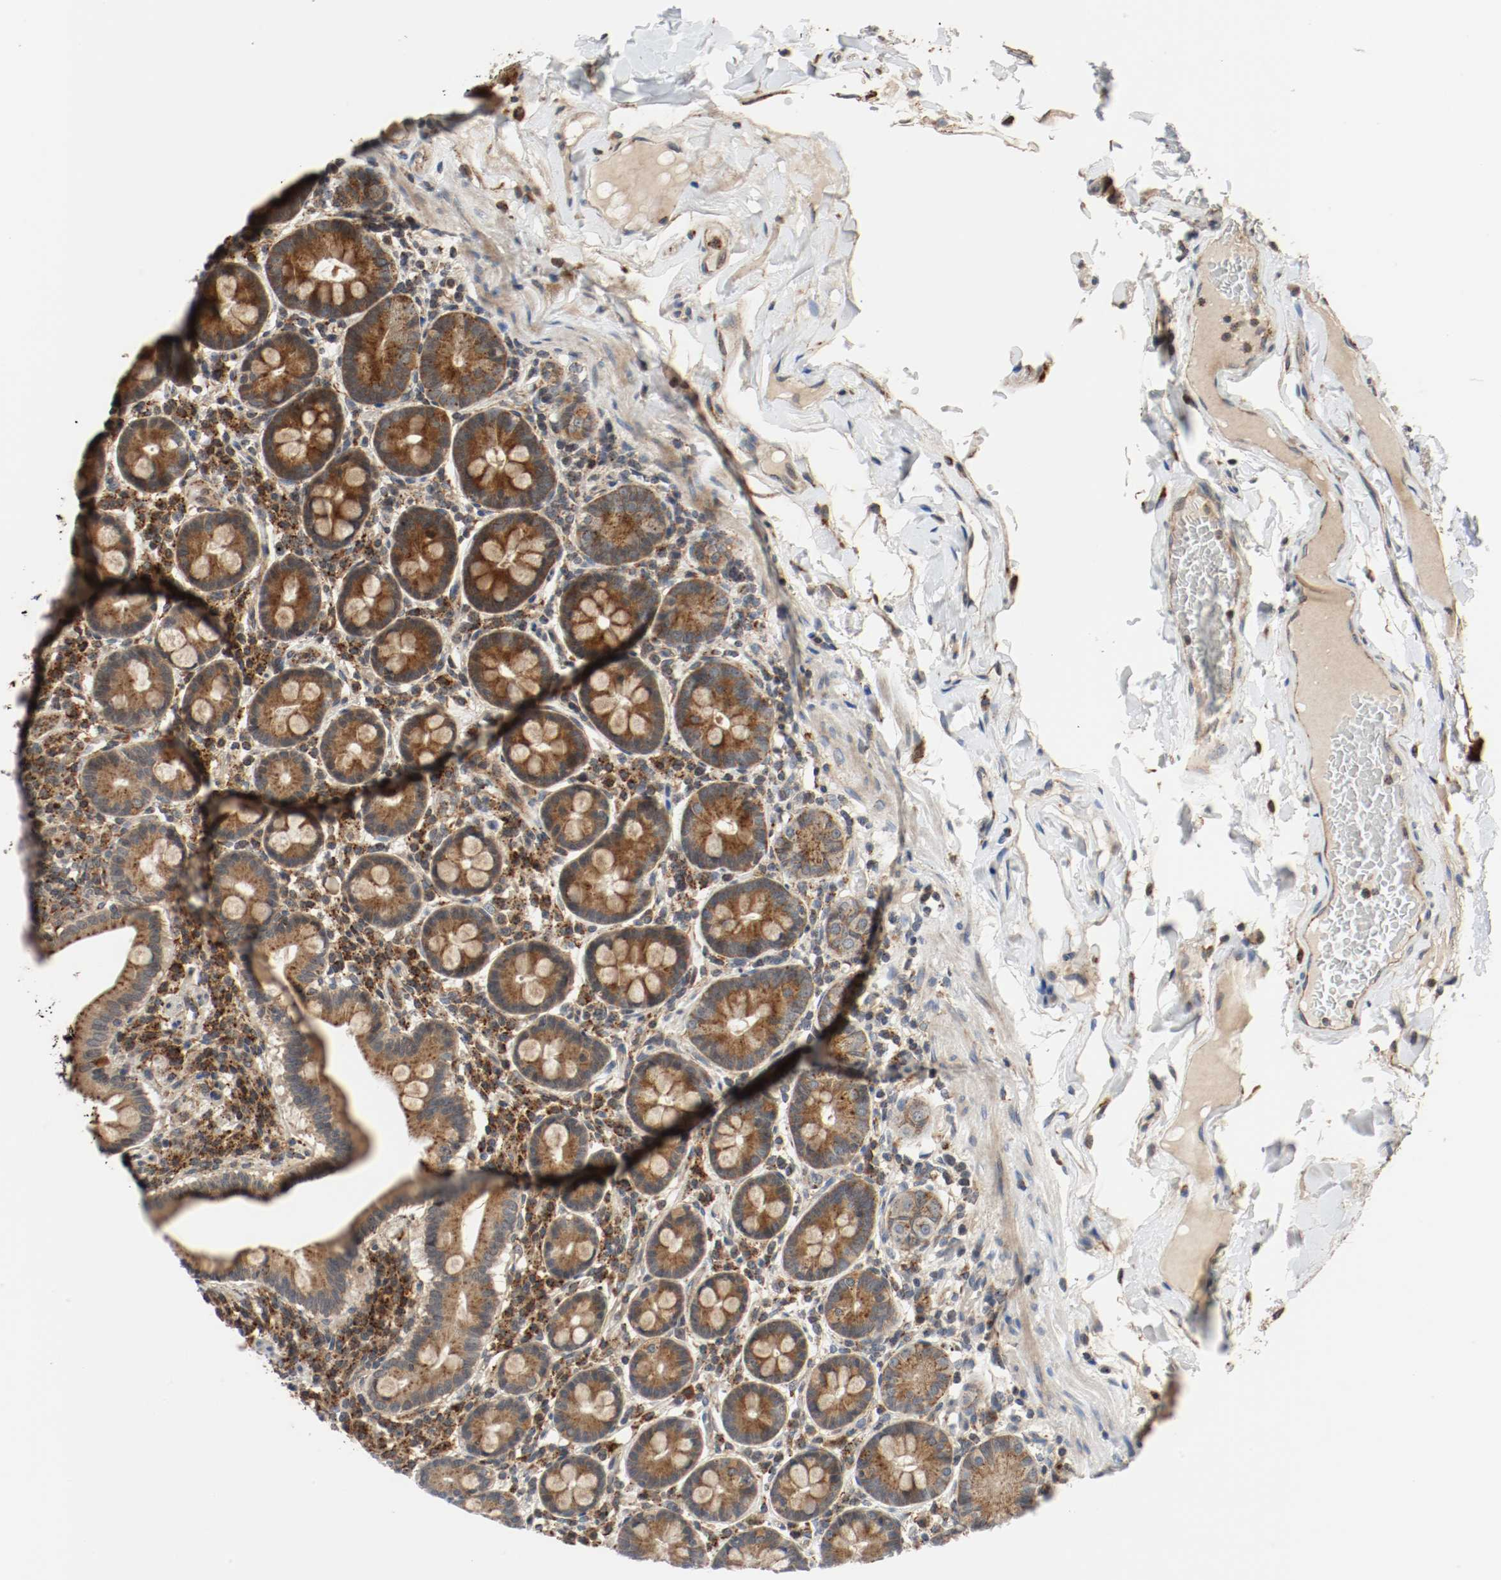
{"staining": {"intensity": "moderate", "quantity": ">75%", "location": "cytoplasmic/membranous"}, "tissue": "duodenum", "cell_type": "Glandular cells", "image_type": "normal", "snomed": [{"axis": "morphology", "description": "Normal tissue, NOS"}, {"axis": "topography", "description": "Duodenum"}], "caption": "Immunohistochemical staining of unremarkable duodenum shows >75% levels of moderate cytoplasmic/membranous protein expression in approximately >75% of glandular cells.", "gene": "LAMP2", "patient": {"sex": "male", "age": 50}}